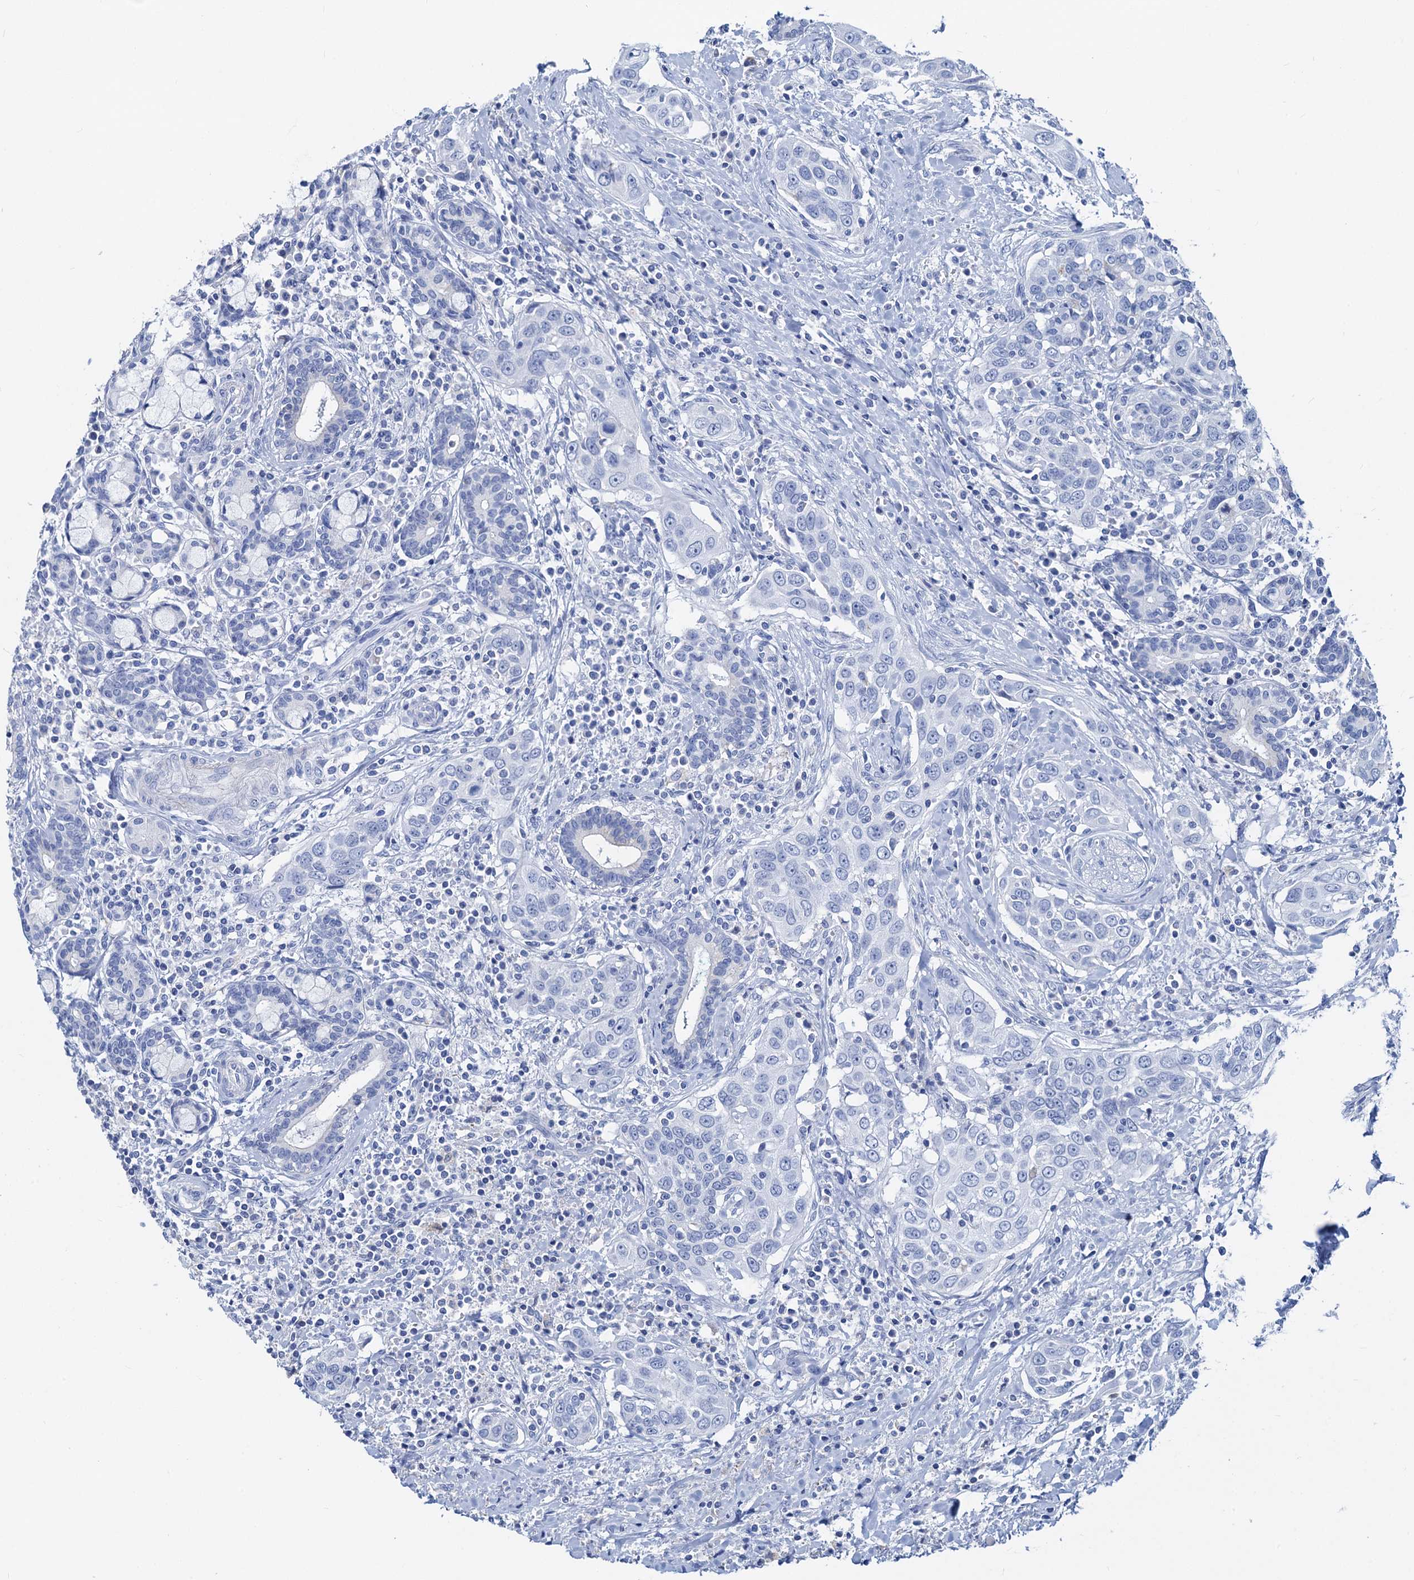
{"staining": {"intensity": "negative", "quantity": "none", "location": "none"}, "tissue": "head and neck cancer", "cell_type": "Tumor cells", "image_type": "cancer", "snomed": [{"axis": "morphology", "description": "Squamous cell carcinoma, NOS"}, {"axis": "topography", "description": "Oral tissue"}, {"axis": "topography", "description": "Head-Neck"}], "caption": "Head and neck cancer (squamous cell carcinoma) was stained to show a protein in brown. There is no significant positivity in tumor cells. (IHC, brightfield microscopy, high magnification).", "gene": "RBP3", "patient": {"sex": "female", "age": 50}}